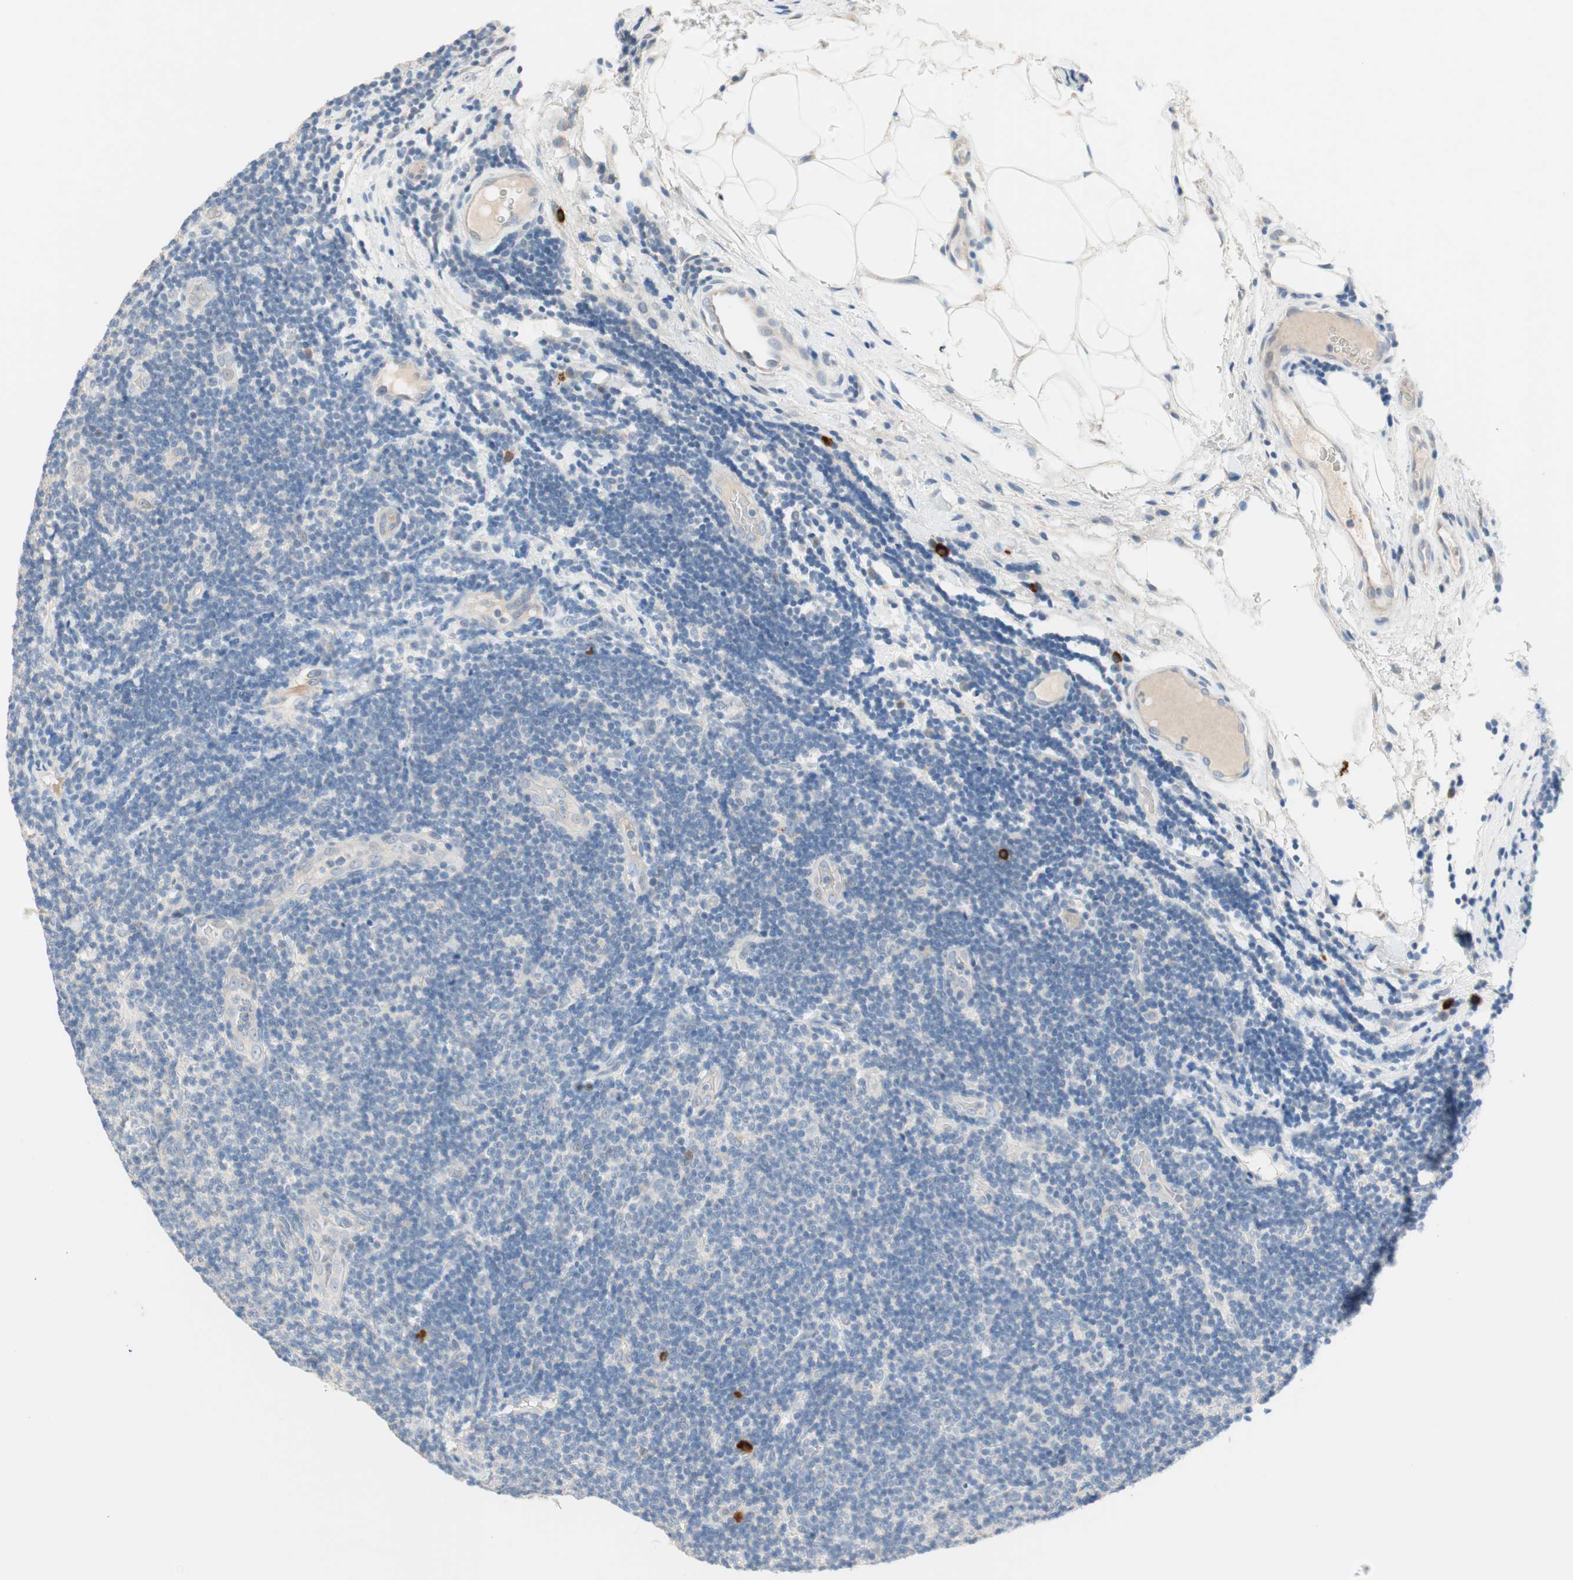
{"staining": {"intensity": "negative", "quantity": "none", "location": "none"}, "tissue": "lymphoma", "cell_type": "Tumor cells", "image_type": "cancer", "snomed": [{"axis": "morphology", "description": "Malignant lymphoma, non-Hodgkin's type, Low grade"}, {"axis": "topography", "description": "Lymph node"}], "caption": "Immunohistochemical staining of human malignant lymphoma, non-Hodgkin's type (low-grade) demonstrates no significant expression in tumor cells.", "gene": "PDZK1", "patient": {"sex": "male", "age": 83}}